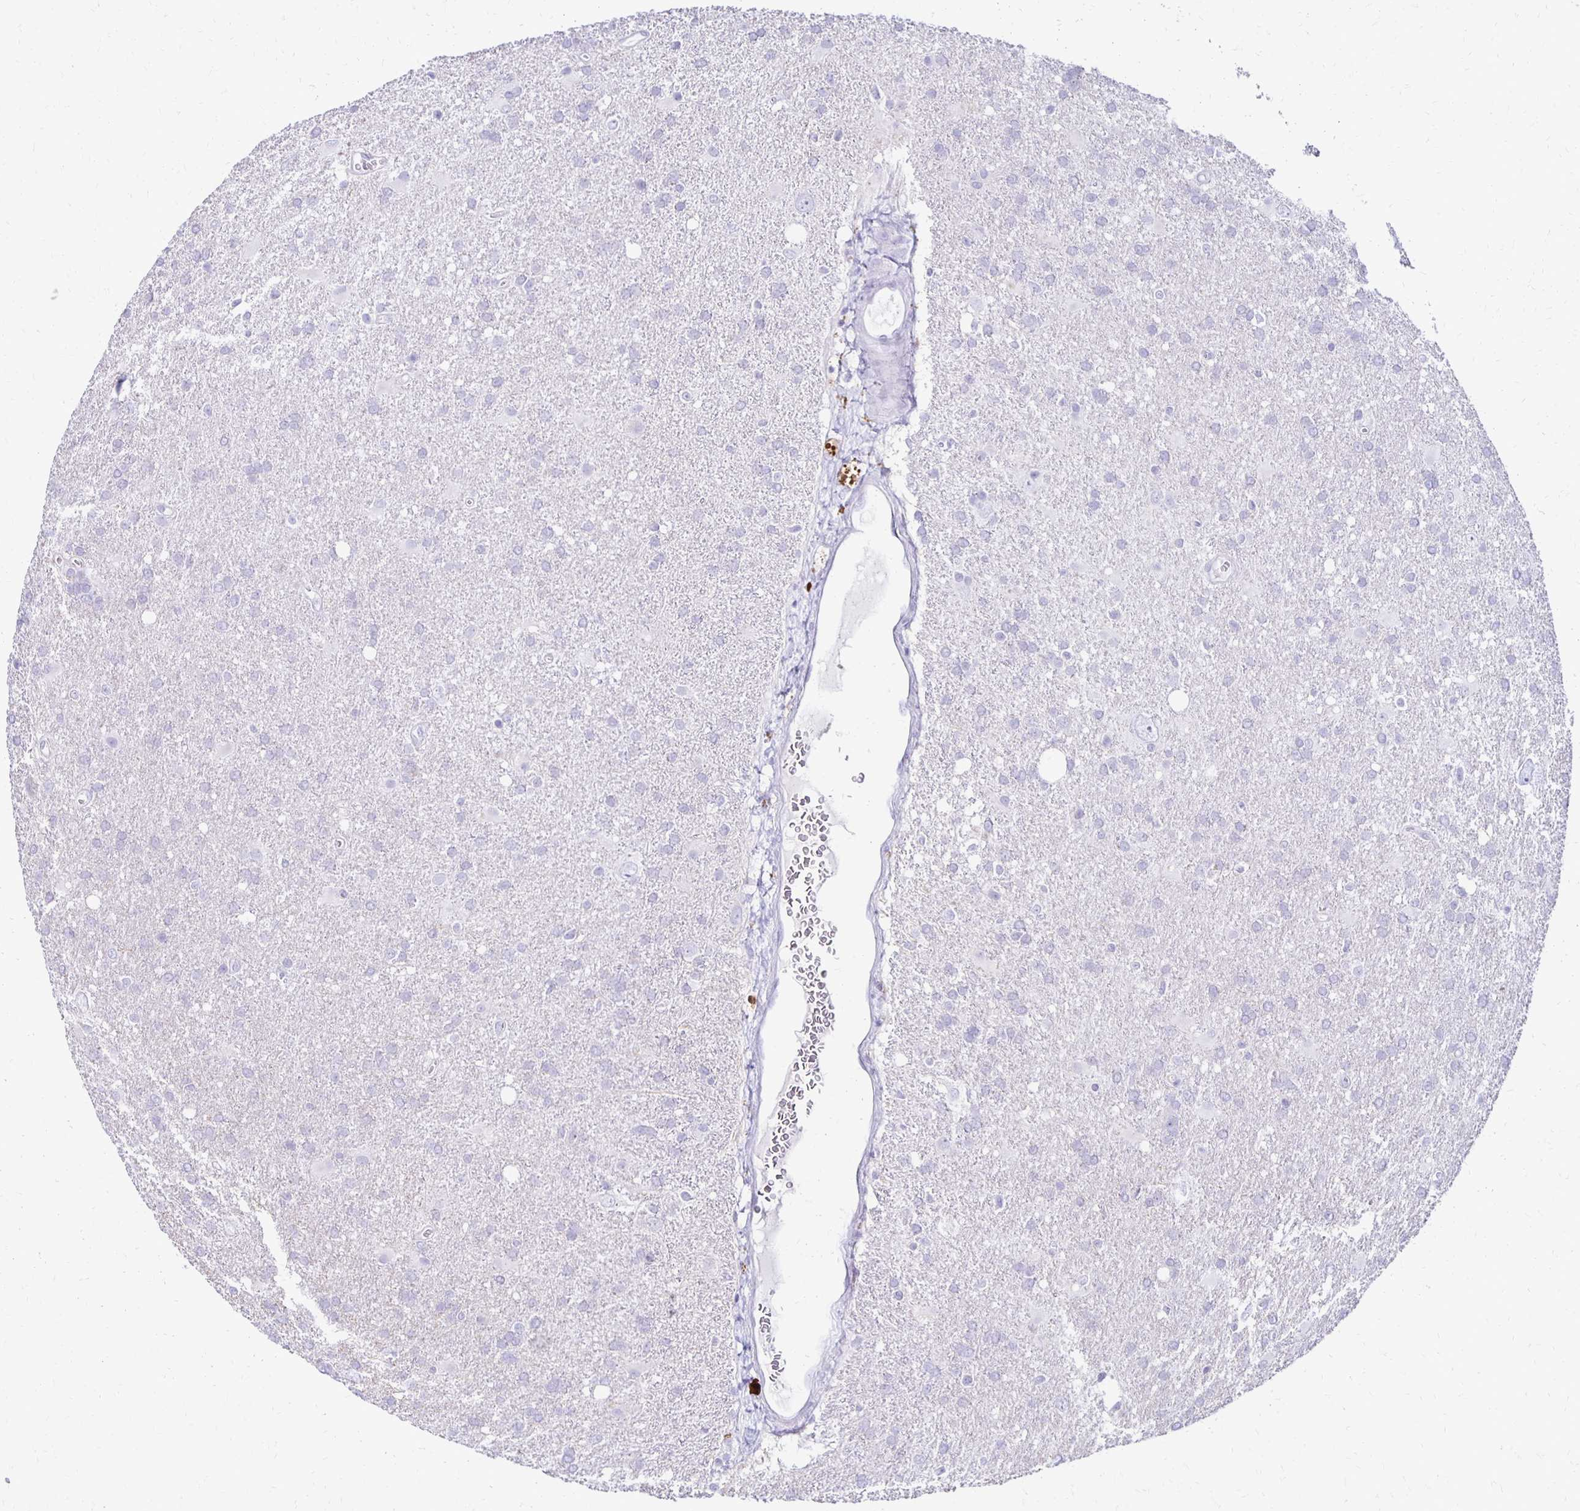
{"staining": {"intensity": "negative", "quantity": "none", "location": "none"}, "tissue": "glioma", "cell_type": "Tumor cells", "image_type": "cancer", "snomed": [{"axis": "morphology", "description": "Glioma, malignant, Low grade"}, {"axis": "topography", "description": "Brain"}], "caption": "Tumor cells are negative for protein expression in human glioma.", "gene": "RYR1", "patient": {"sex": "male", "age": 66}}